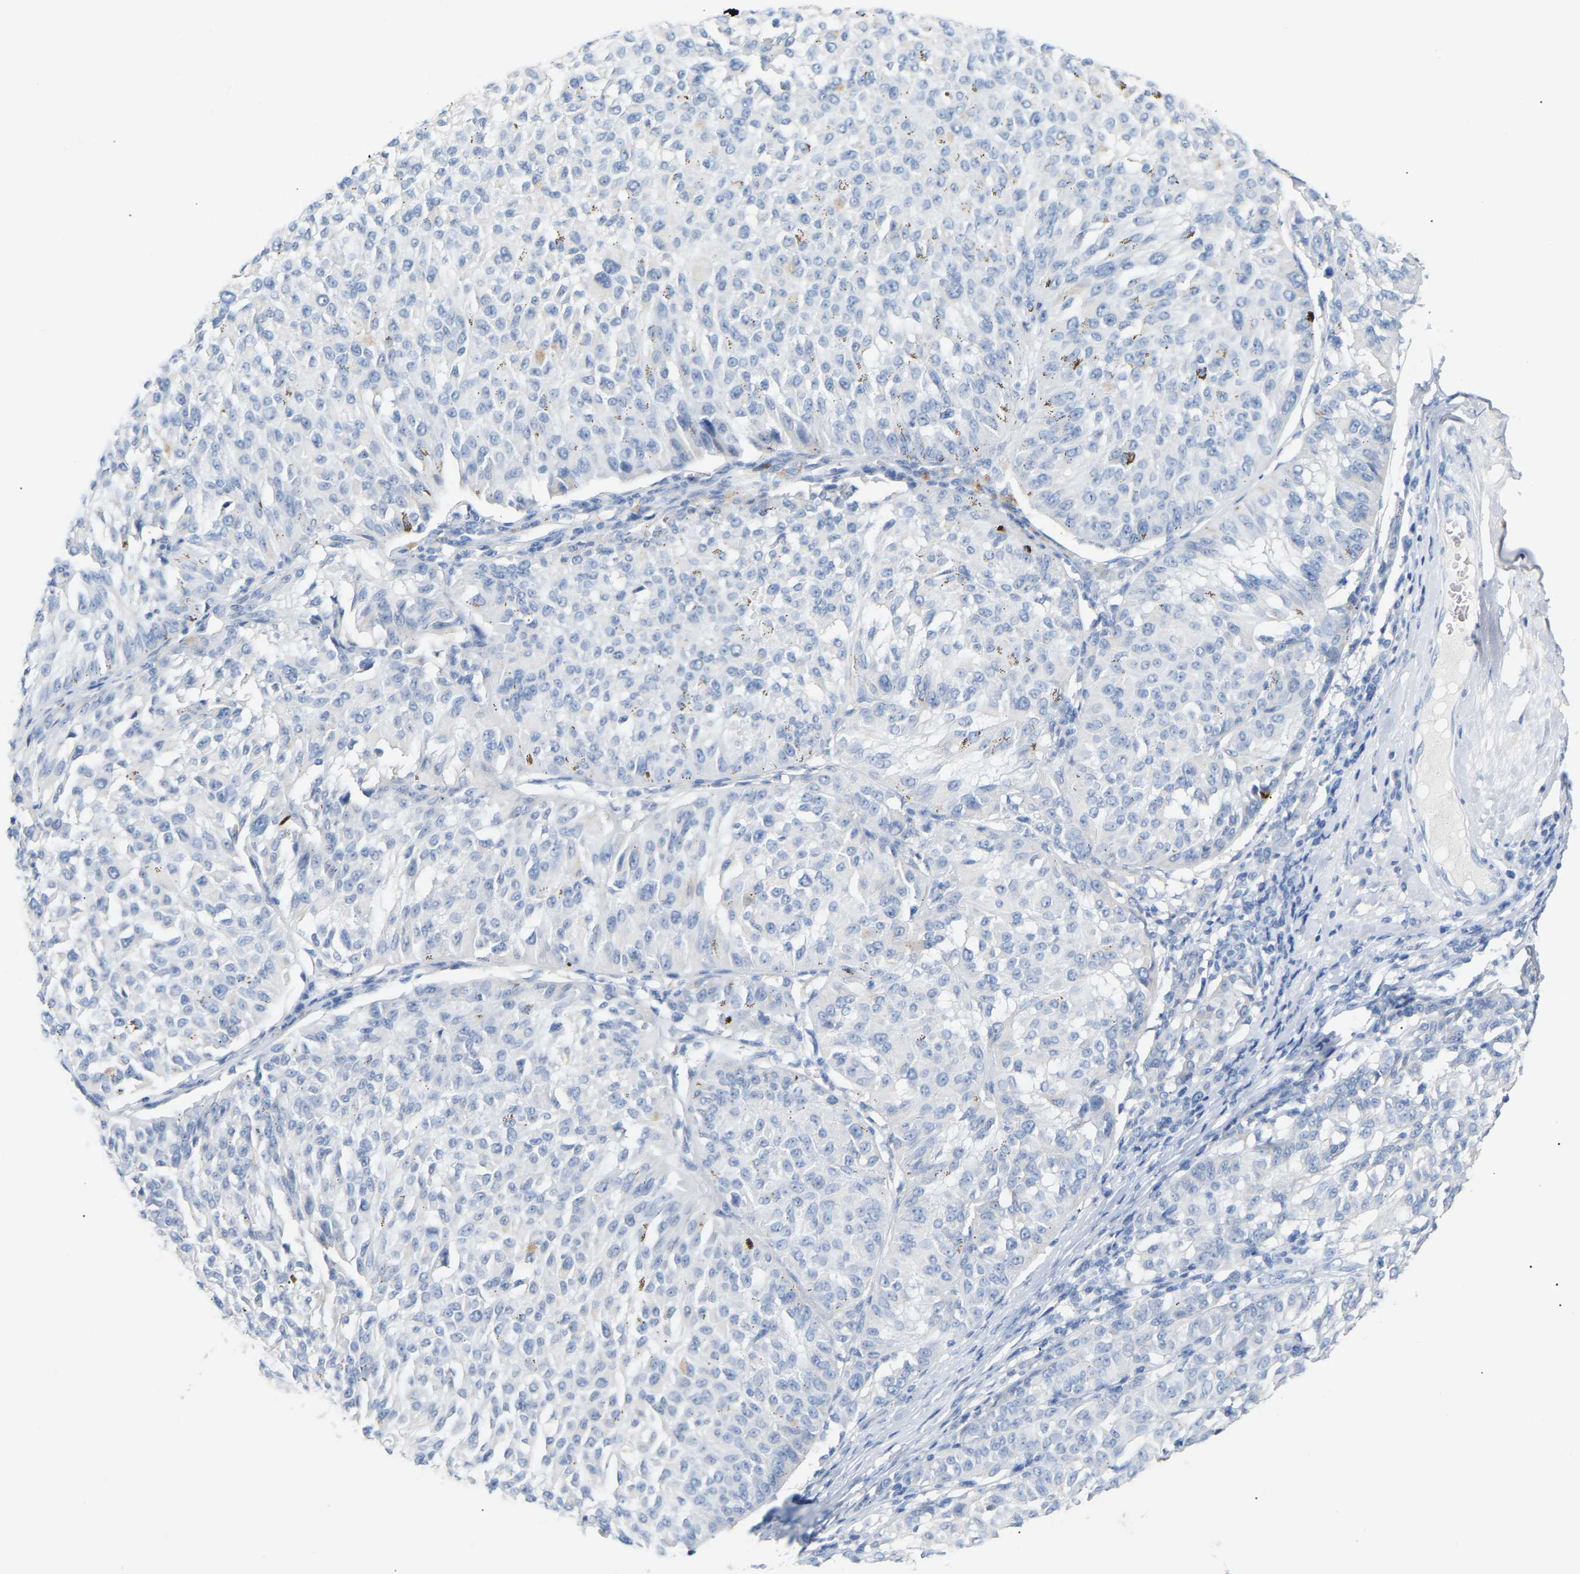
{"staining": {"intensity": "negative", "quantity": "none", "location": "none"}, "tissue": "melanoma", "cell_type": "Tumor cells", "image_type": "cancer", "snomed": [{"axis": "morphology", "description": "Malignant melanoma, NOS"}, {"axis": "topography", "description": "Skin"}], "caption": "Tumor cells show no significant staining in malignant melanoma. Brightfield microscopy of immunohistochemistry (IHC) stained with DAB (3,3'-diaminobenzidine) (brown) and hematoxylin (blue), captured at high magnification.", "gene": "PEX1", "patient": {"sex": "female", "age": 72}}